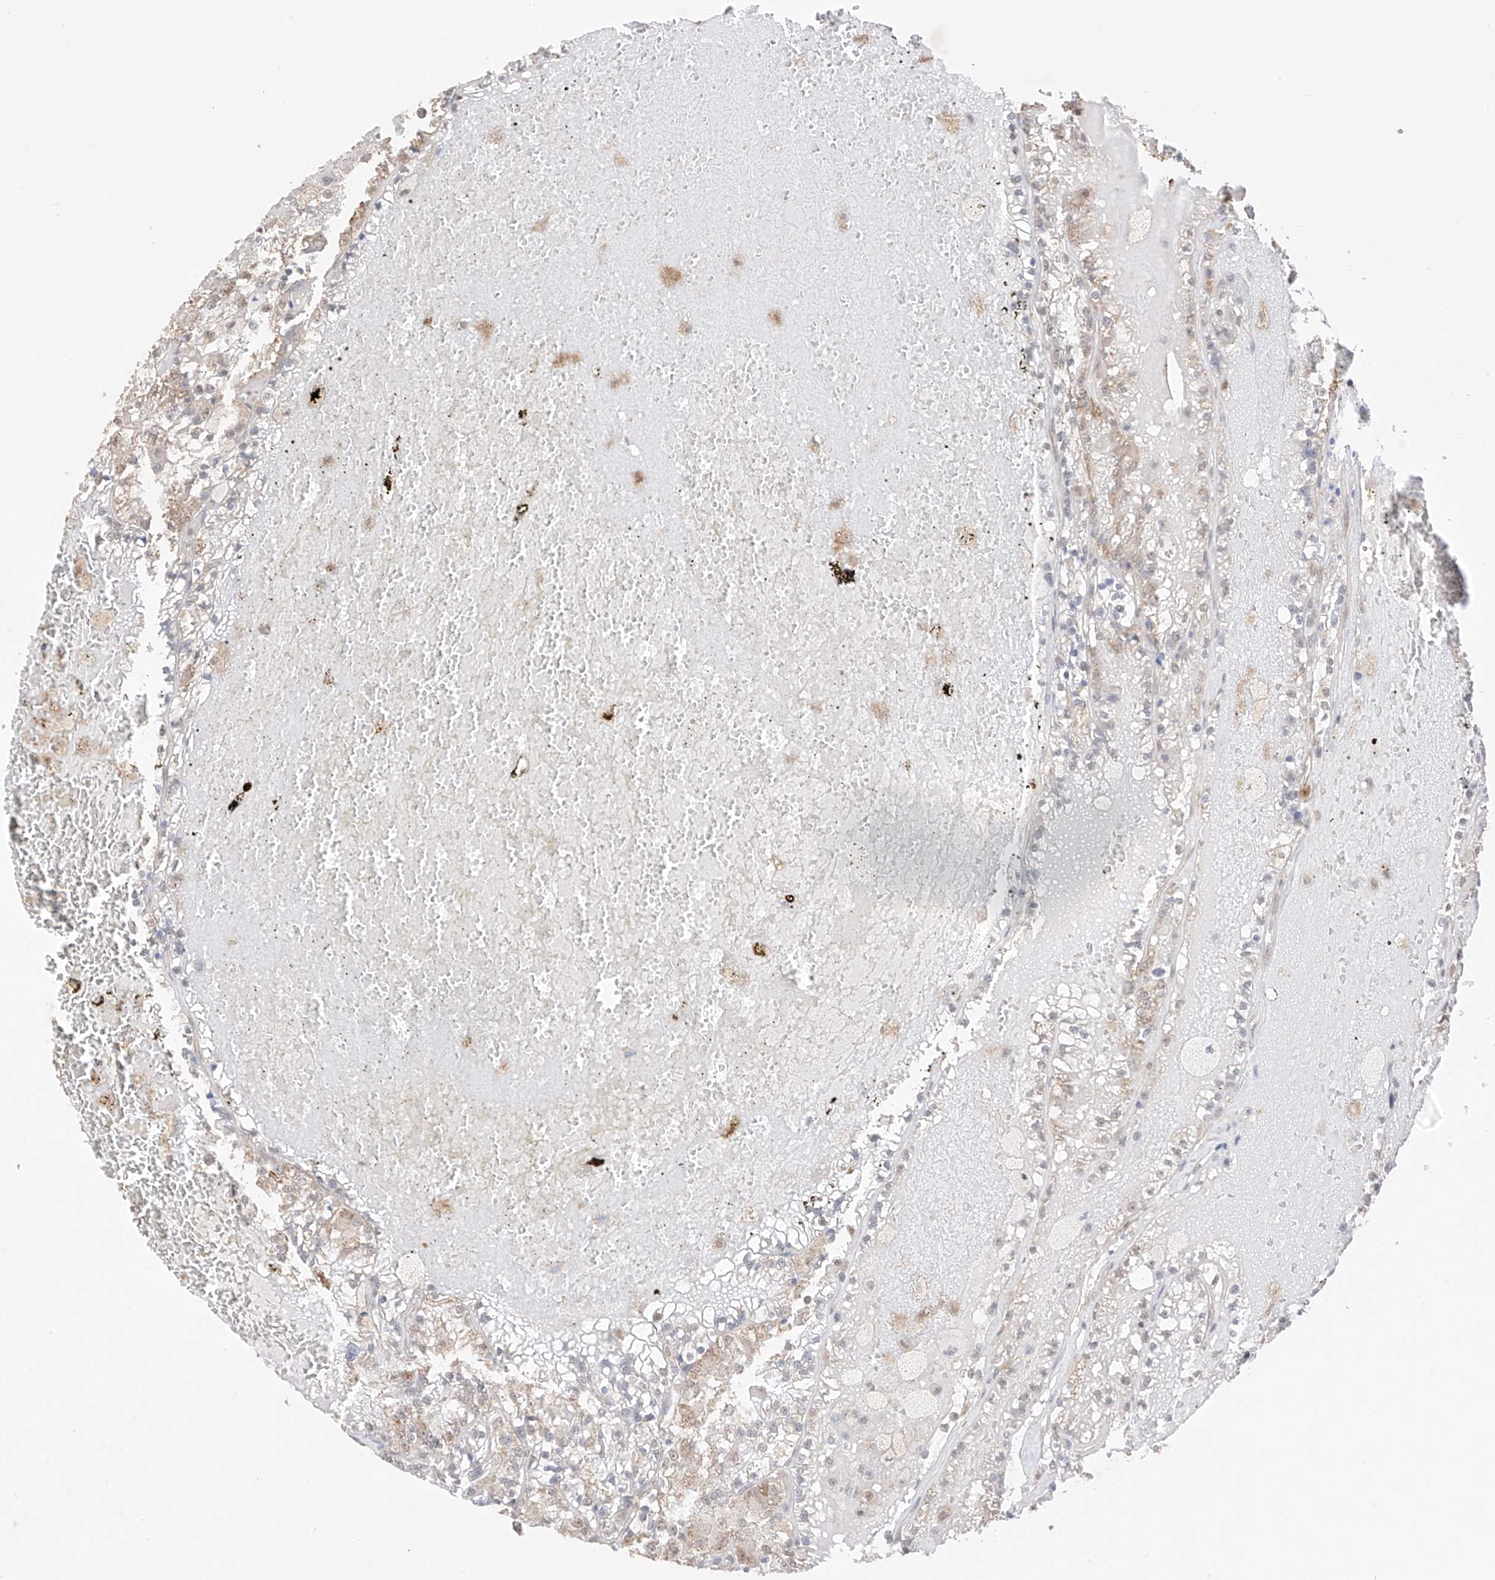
{"staining": {"intensity": "weak", "quantity": "<25%", "location": "cytoplasmic/membranous"}, "tissue": "renal cancer", "cell_type": "Tumor cells", "image_type": "cancer", "snomed": [{"axis": "morphology", "description": "Adenocarcinoma, NOS"}, {"axis": "topography", "description": "Kidney"}], "caption": "The histopathology image demonstrates no significant expression in tumor cells of renal adenocarcinoma.", "gene": "LATS1", "patient": {"sex": "female", "age": 56}}